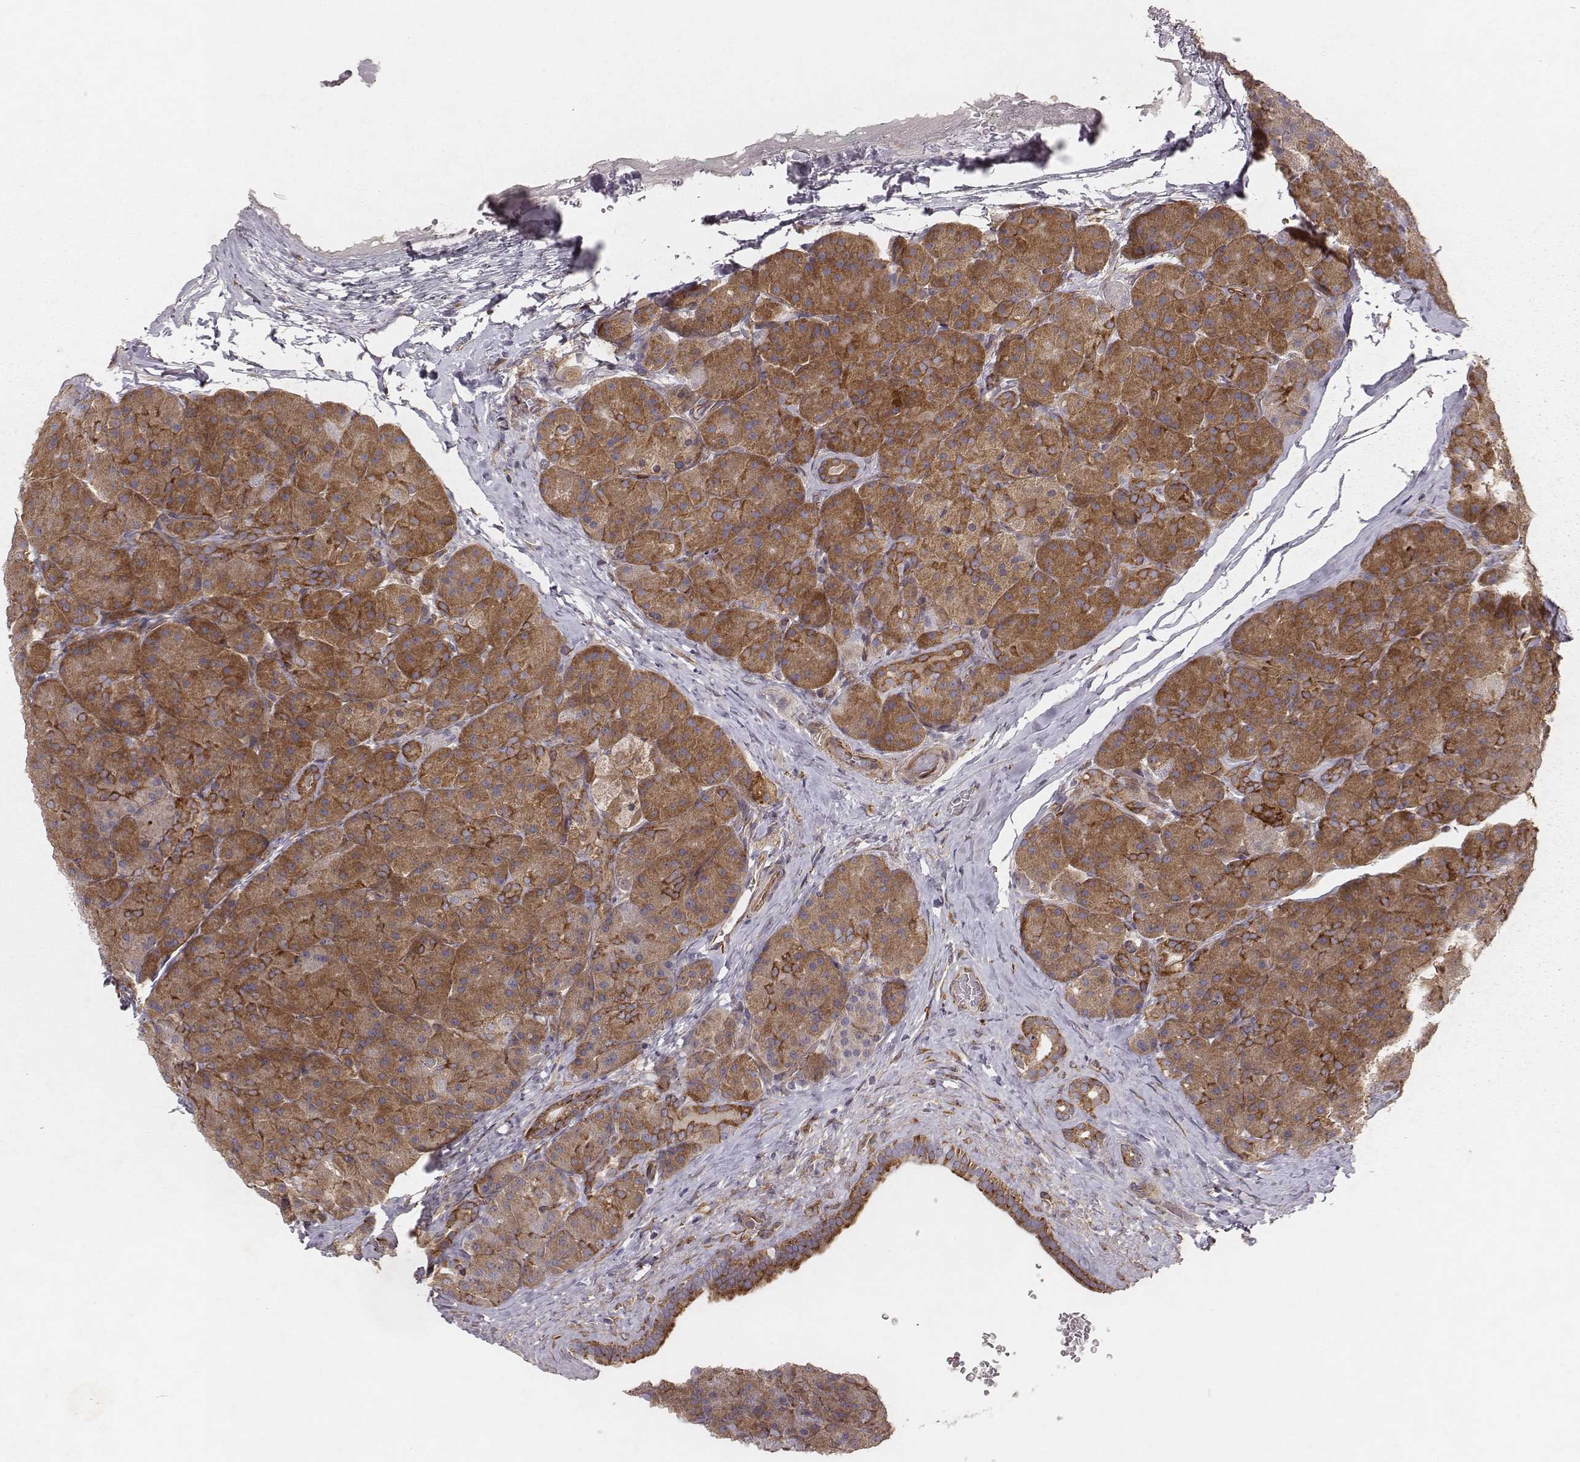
{"staining": {"intensity": "moderate", "quantity": ">75%", "location": "cytoplasmic/membranous"}, "tissue": "pancreas", "cell_type": "Exocrine glandular cells", "image_type": "normal", "snomed": [{"axis": "morphology", "description": "Normal tissue, NOS"}, {"axis": "topography", "description": "Pancreas"}], "caption": "An immunohistochemistry (IHC) micrograph of benign tissue is shown. Protein staining in brown labels moderate cytoplasmic/membranous positivity in pancreas within exocrine glandular cells.", "gene": "TXLNA", "patient": {"sex": "male", "age": 57}}